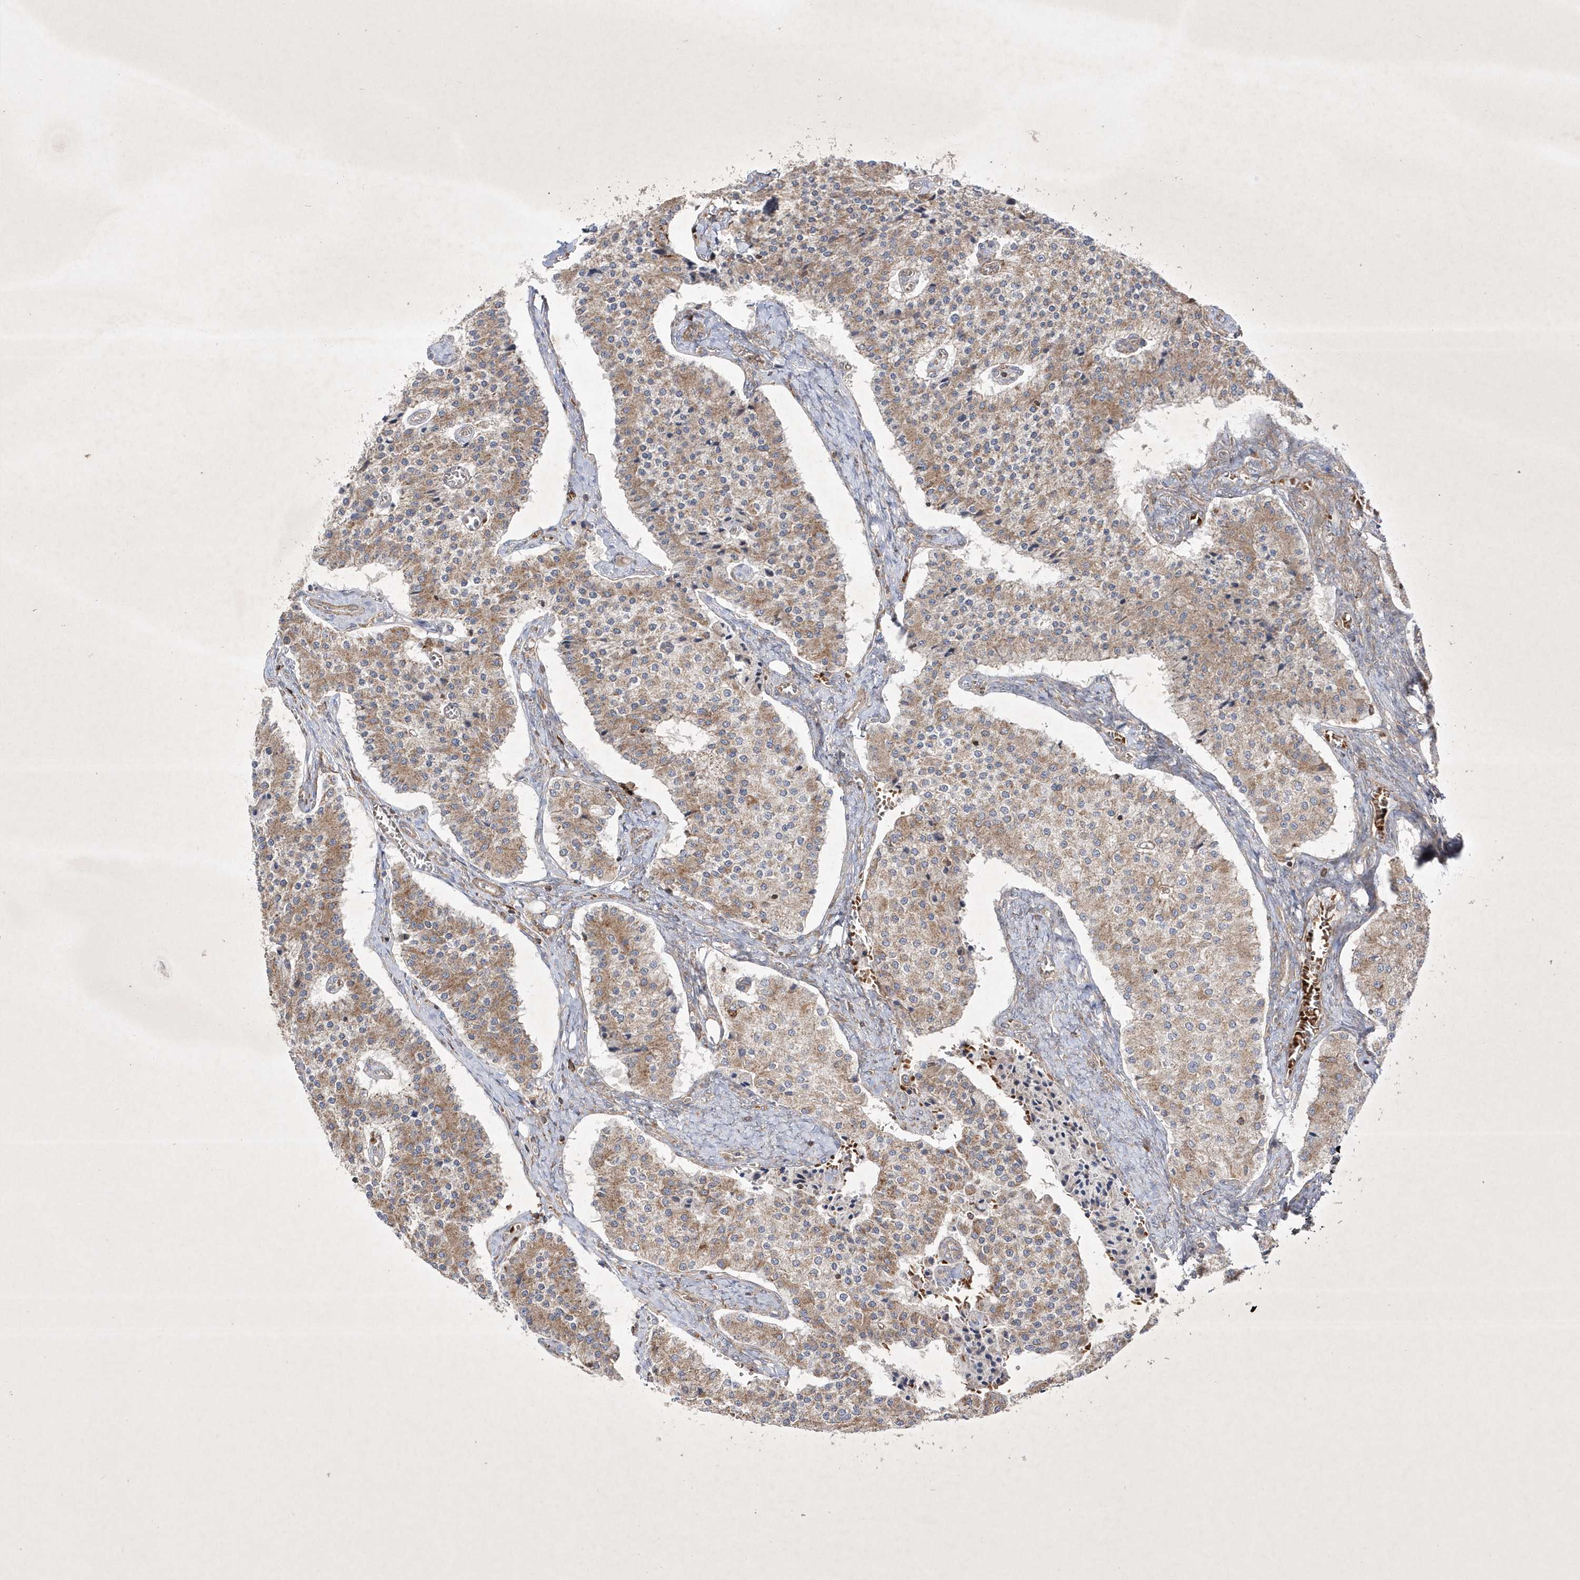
{"staining": {"intensity": "moderate", "quantity": ">75%", "location": "cytoplasmic/membranous"}, "tissue": "carcinoid", "cell_type": "Tumor cells", "image_type": "cancer", "snomed": [{"axis": "morphology", "description": "Carcinoid, malignant, NOS"}, {"axis": "topography", "description": "Colon"}], "caption": "Tumor cells reveal moderate cytoplasmic/membranous staining in about >75% of cells in carcinoid (malignant).", "gene": "OPA1", "patient": {"sex": "female", "age": 52}}